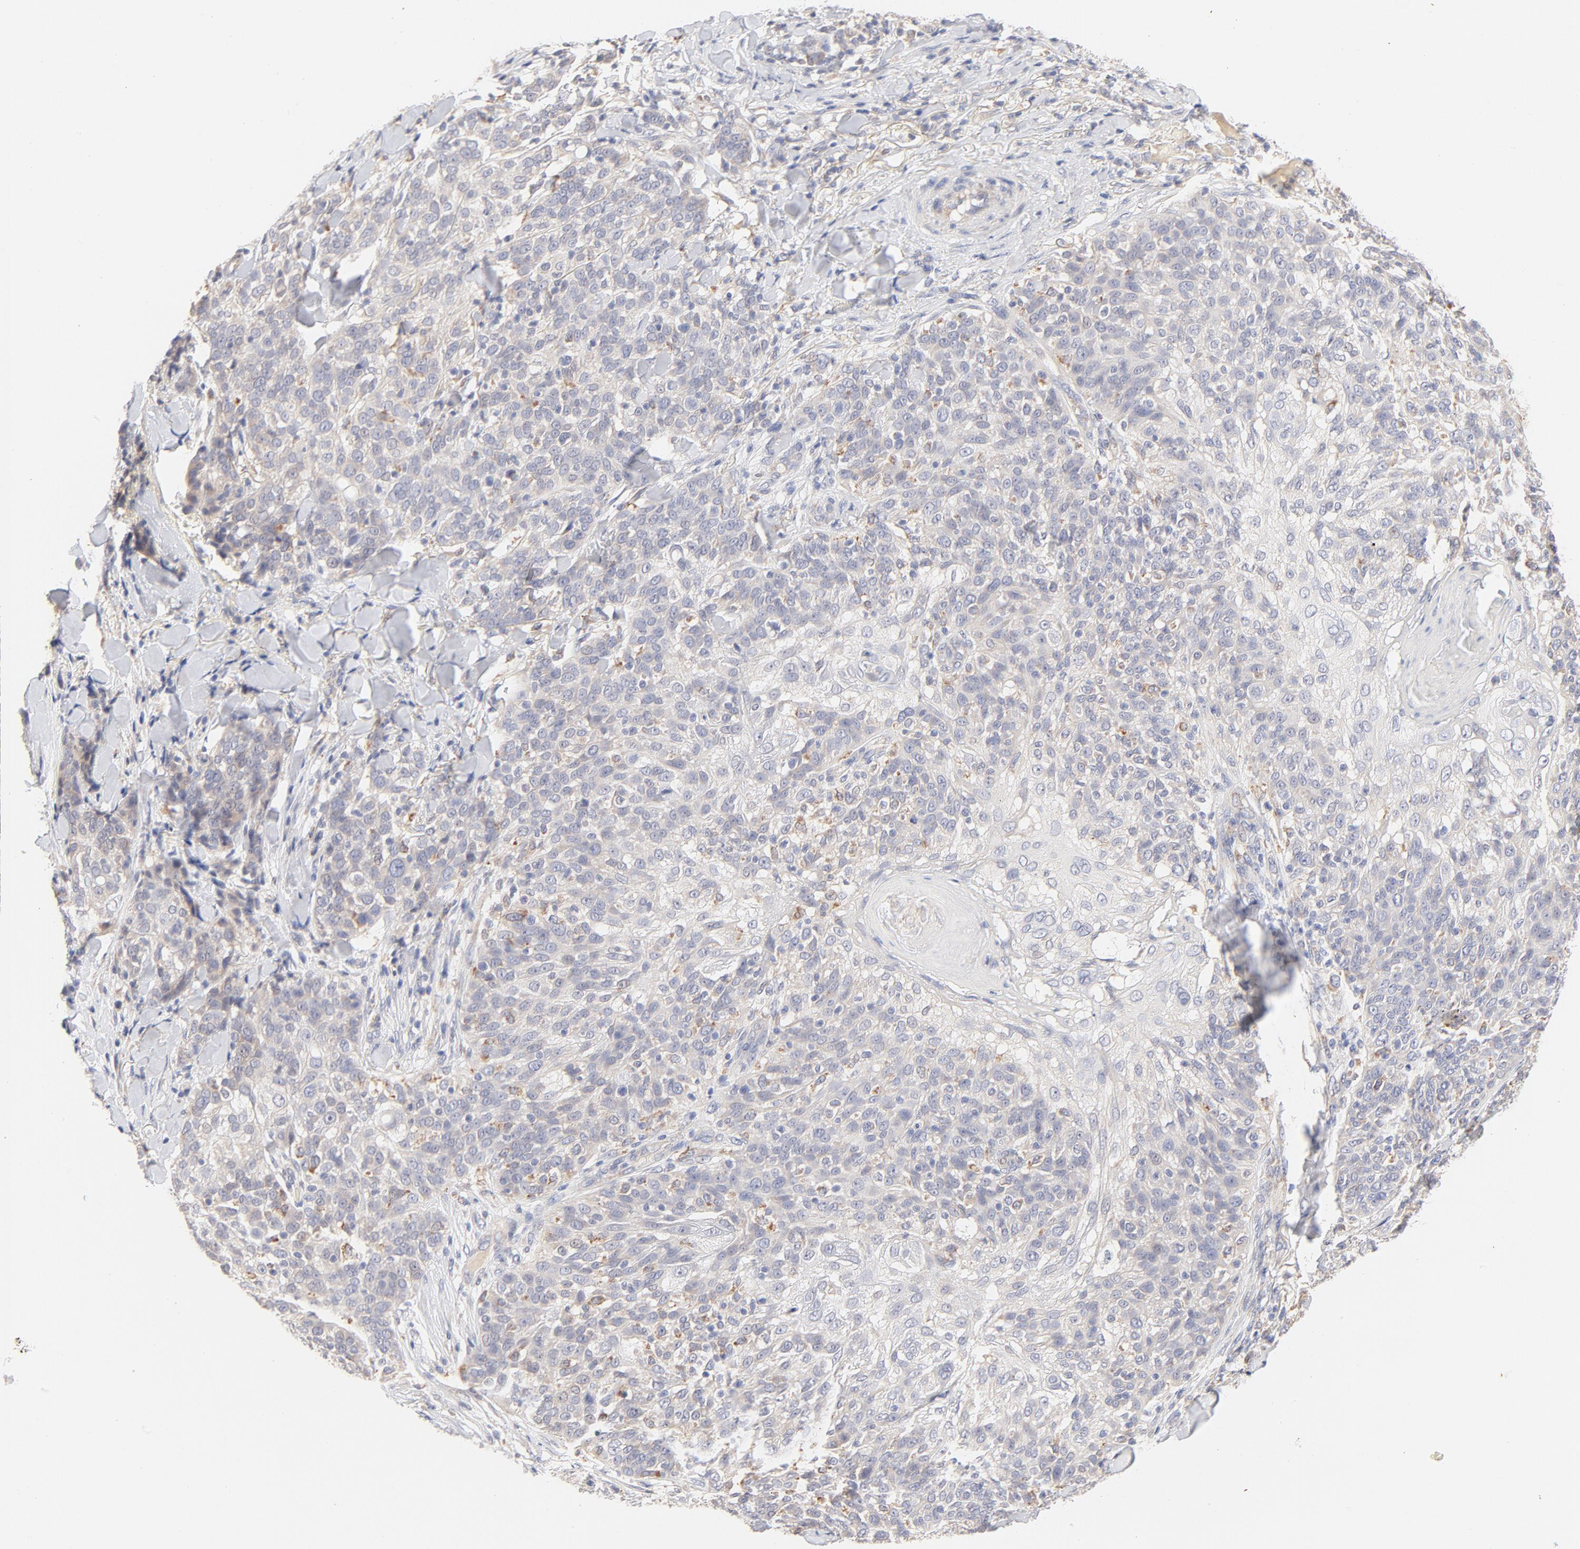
{"staining": {"intensity": "negative", "quantity": "none", "location": "none"}, "tissue": "skin cancer", "cell_type": "Tumor cells", "image_type": "cancer", "snomed": [{"axis": "morphology", "description": "Normal tissue, NOS"}, {"axis": "morphology", "description": "Squamous cell carcinoma, NOS"}, {"axis": "topography", "description": "Skin"}], "caption": "A micrograph of human skin squamous cell carcinoma is negative for staining in tumor cells.", "gene": "MTERF2", "patient": {"sex": "female", "age": 83}}